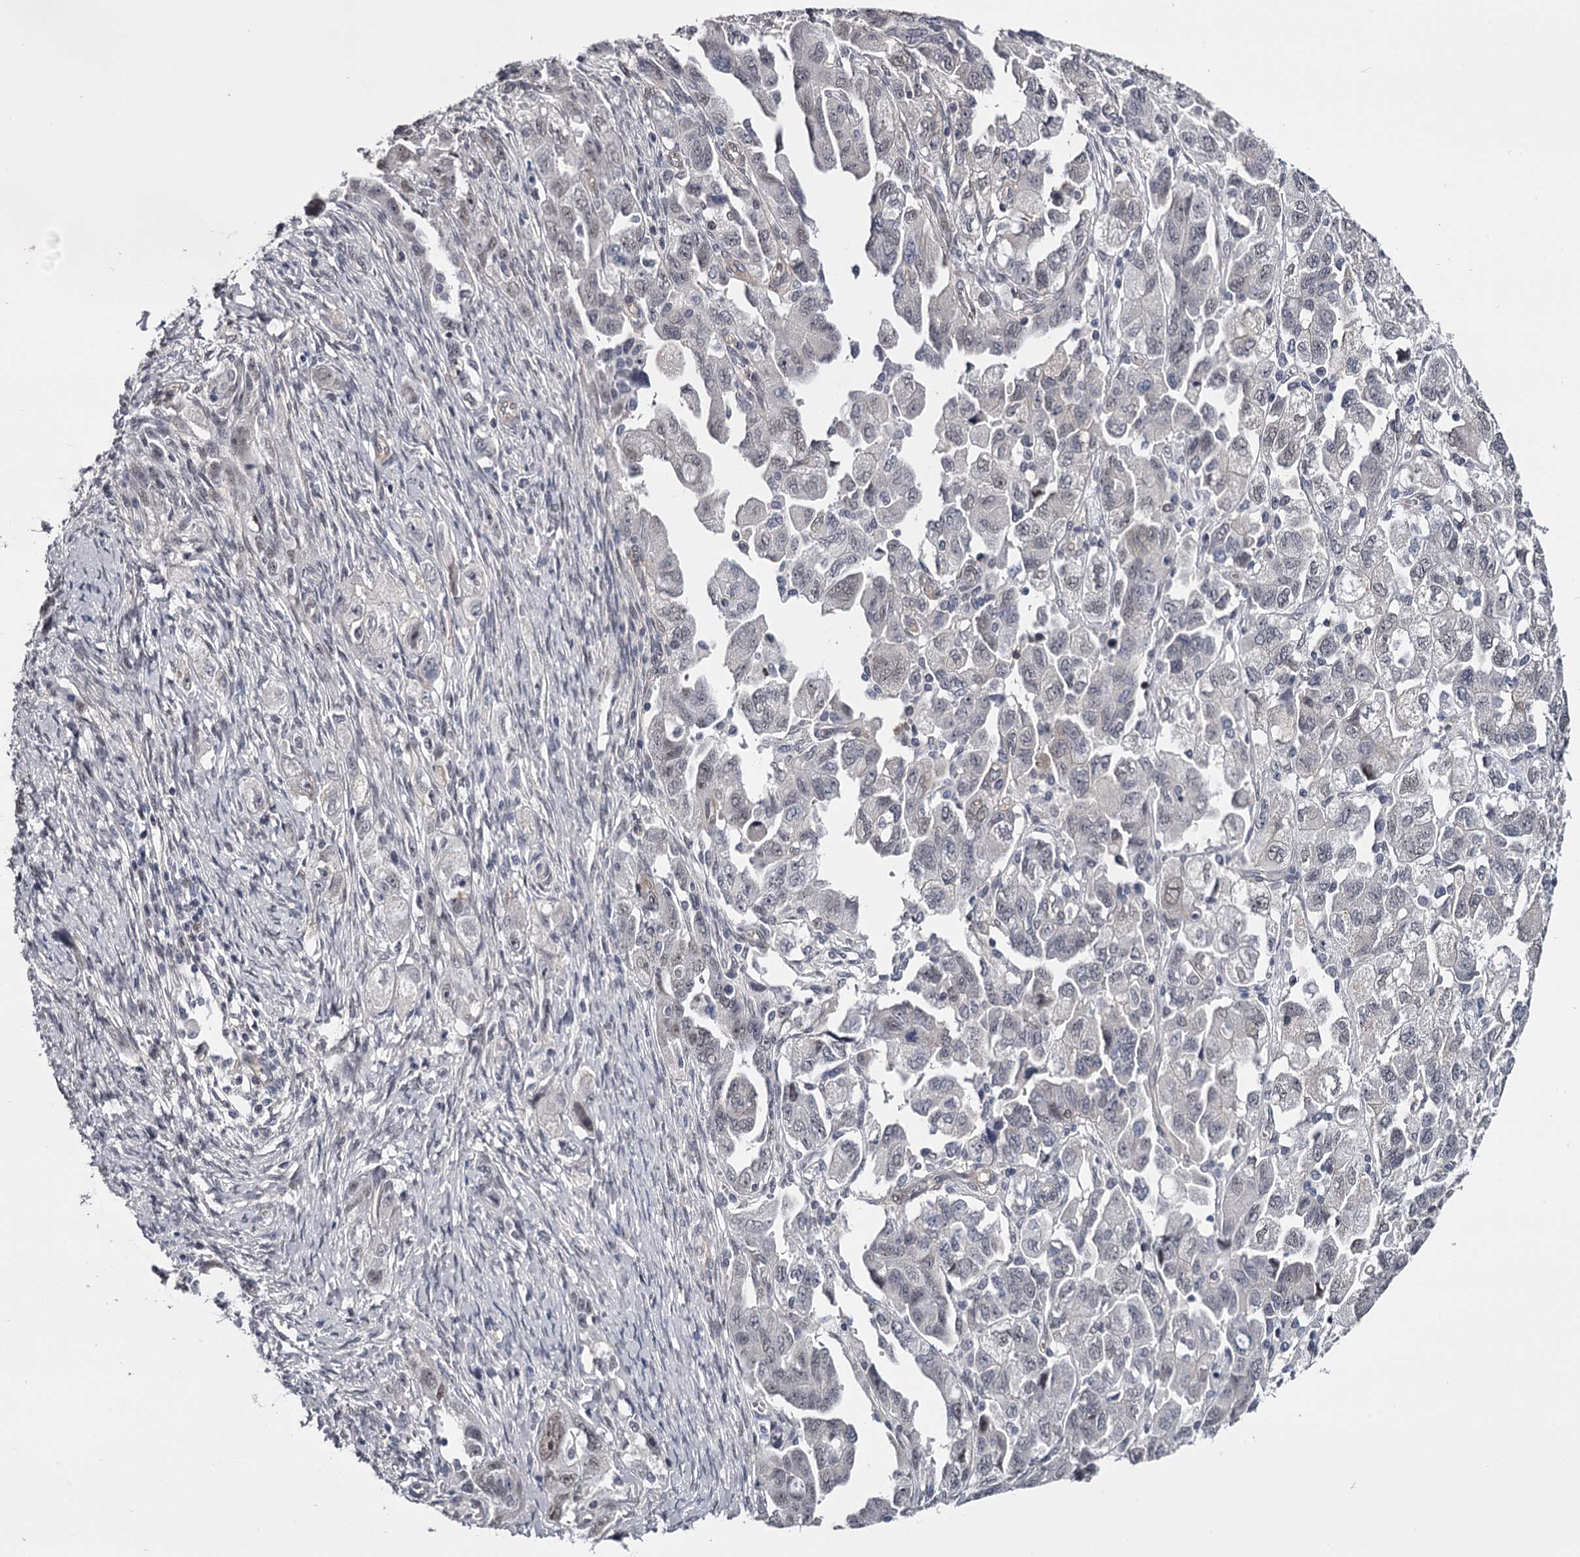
{"staining": {"intensity": "negative", "quantity": "none", "location": "none"}, "tissue": "ovarian cancer", "cell_type": "Tumor cells", "image_type": "cancer", "snomed": [{"axis": "morphology", "description": "Carcinoma, NOS"}, {"axis": "morphology", "description": "Cystadenocarcinoma, serous, NOS"}, {"axis": "topography", "description": "Ovary"}], "caption": "IHC of human ovarian cancer (serous cystadenocarcinoma) demonstrates no expression in tumor cells.", "gene": "OVOL2", "patient": {"sex": "female", "age": 69}}